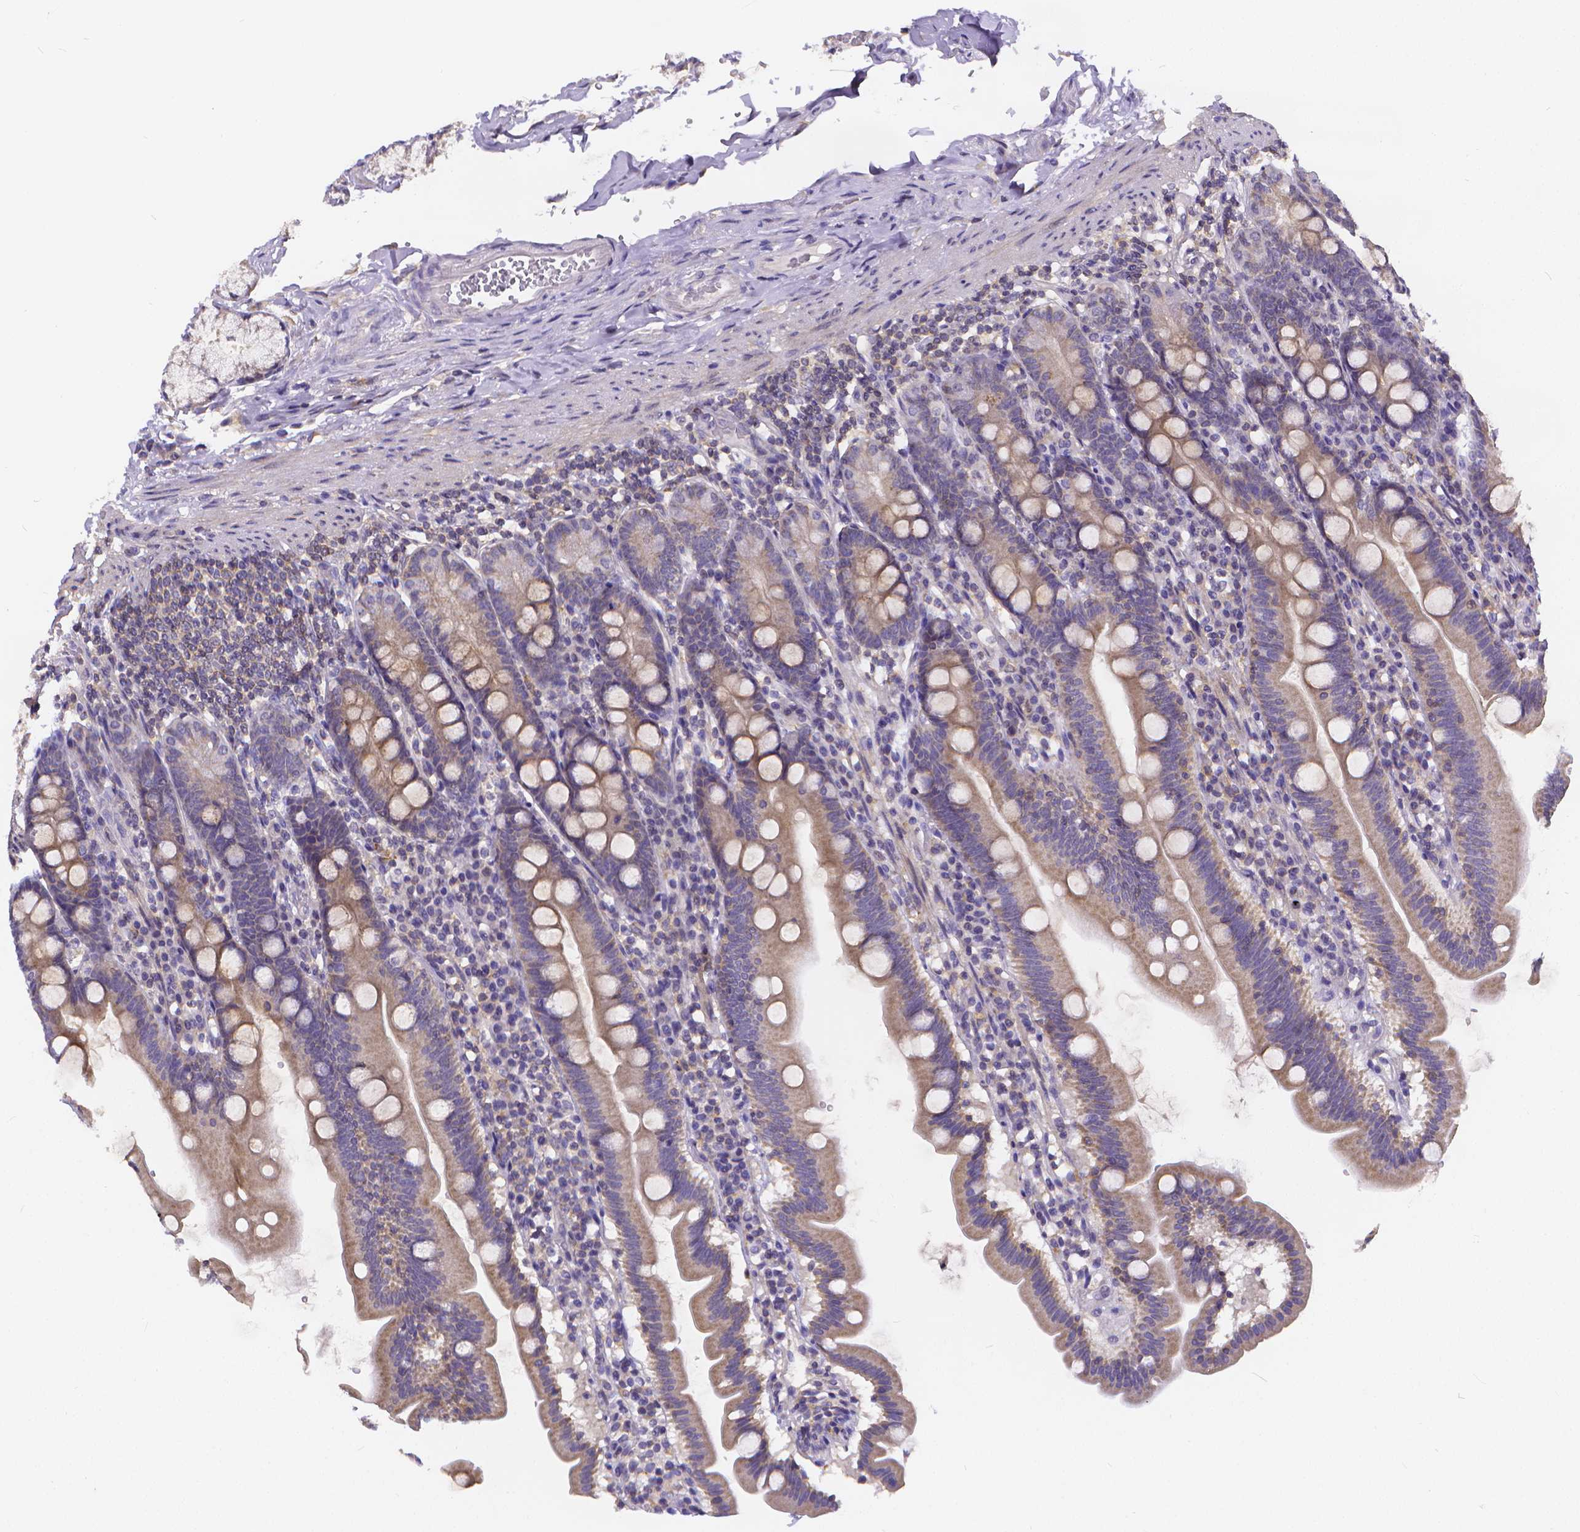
{"staining": {"intensity": "weak", "quantity": ">75%", "location": "cytoplasmic/membranous"}, "tissue": "duodenum", "cell_type": "Glandular cells", "image_type": "normal", "snomed": [{"axis": "morphology", "description": "Normal tissue, NOS"}, {"axis": "topography", "description": "Duodenum"}], "caption": "A brown stain shows weak cytoplasmic/membranous staining of a protein in glandular cells of normal human duodenum.", "gene": "GLRB", "patient": {"sex": "female", "age": 67}}